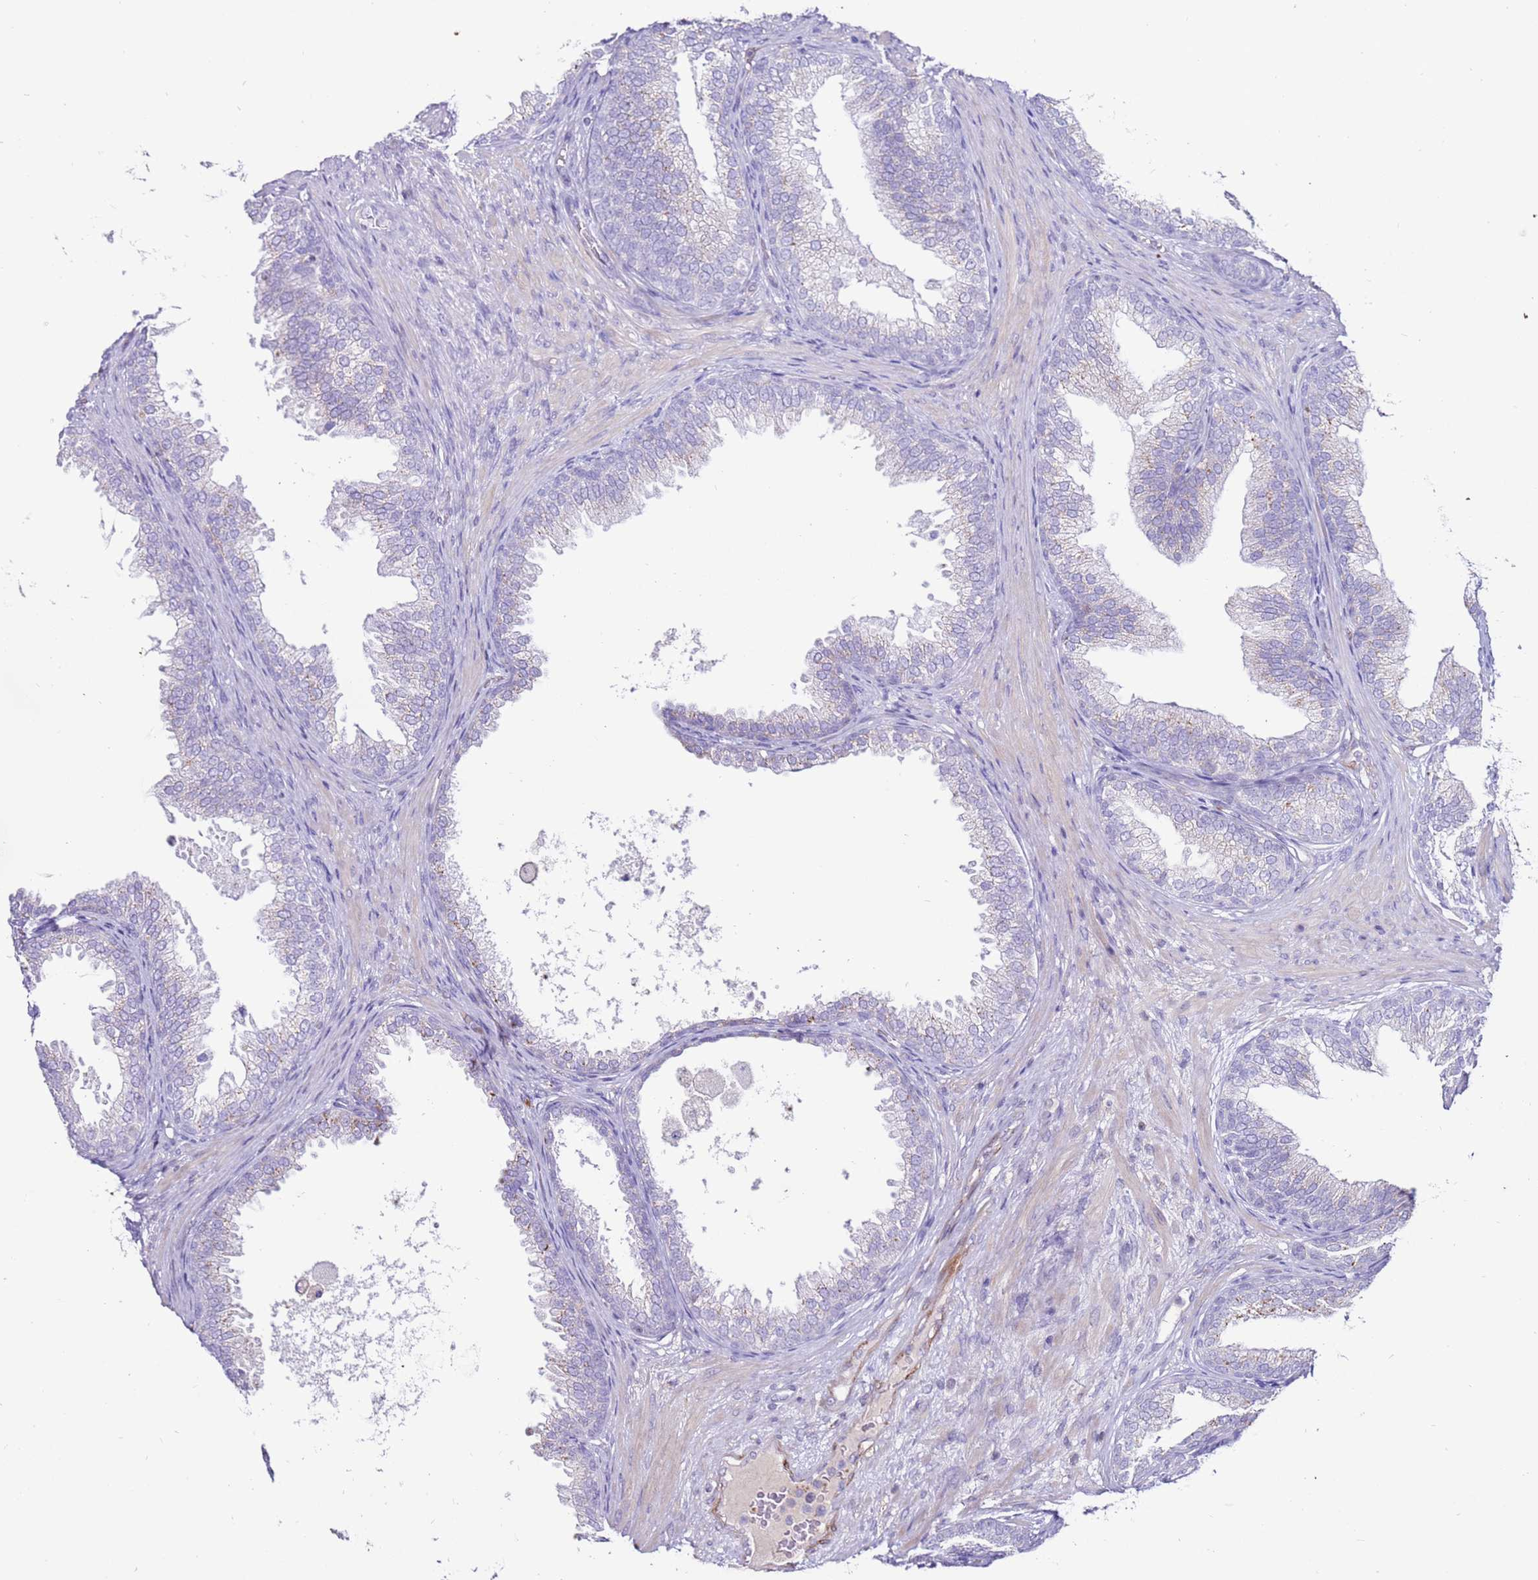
{"staining": {"intensity": "negative", "quantity": "none", "location": "none"}, "tissue": "prostate", "cell_type": "Glandular cells", "image_type": "normal", "snomed": [{"axis": "morphology", "description": "Normal tissue, NOS"}, {"axis": "topography", "description": "Prostate"}], "caption": "DAB (3,3'-diaminobenzidine) immunohistochemical staining of benign prostate exhibits no significant expression in glandular cells.", "gene": "CLEC4M", "patient": {"sex": "male", "age": 76}}